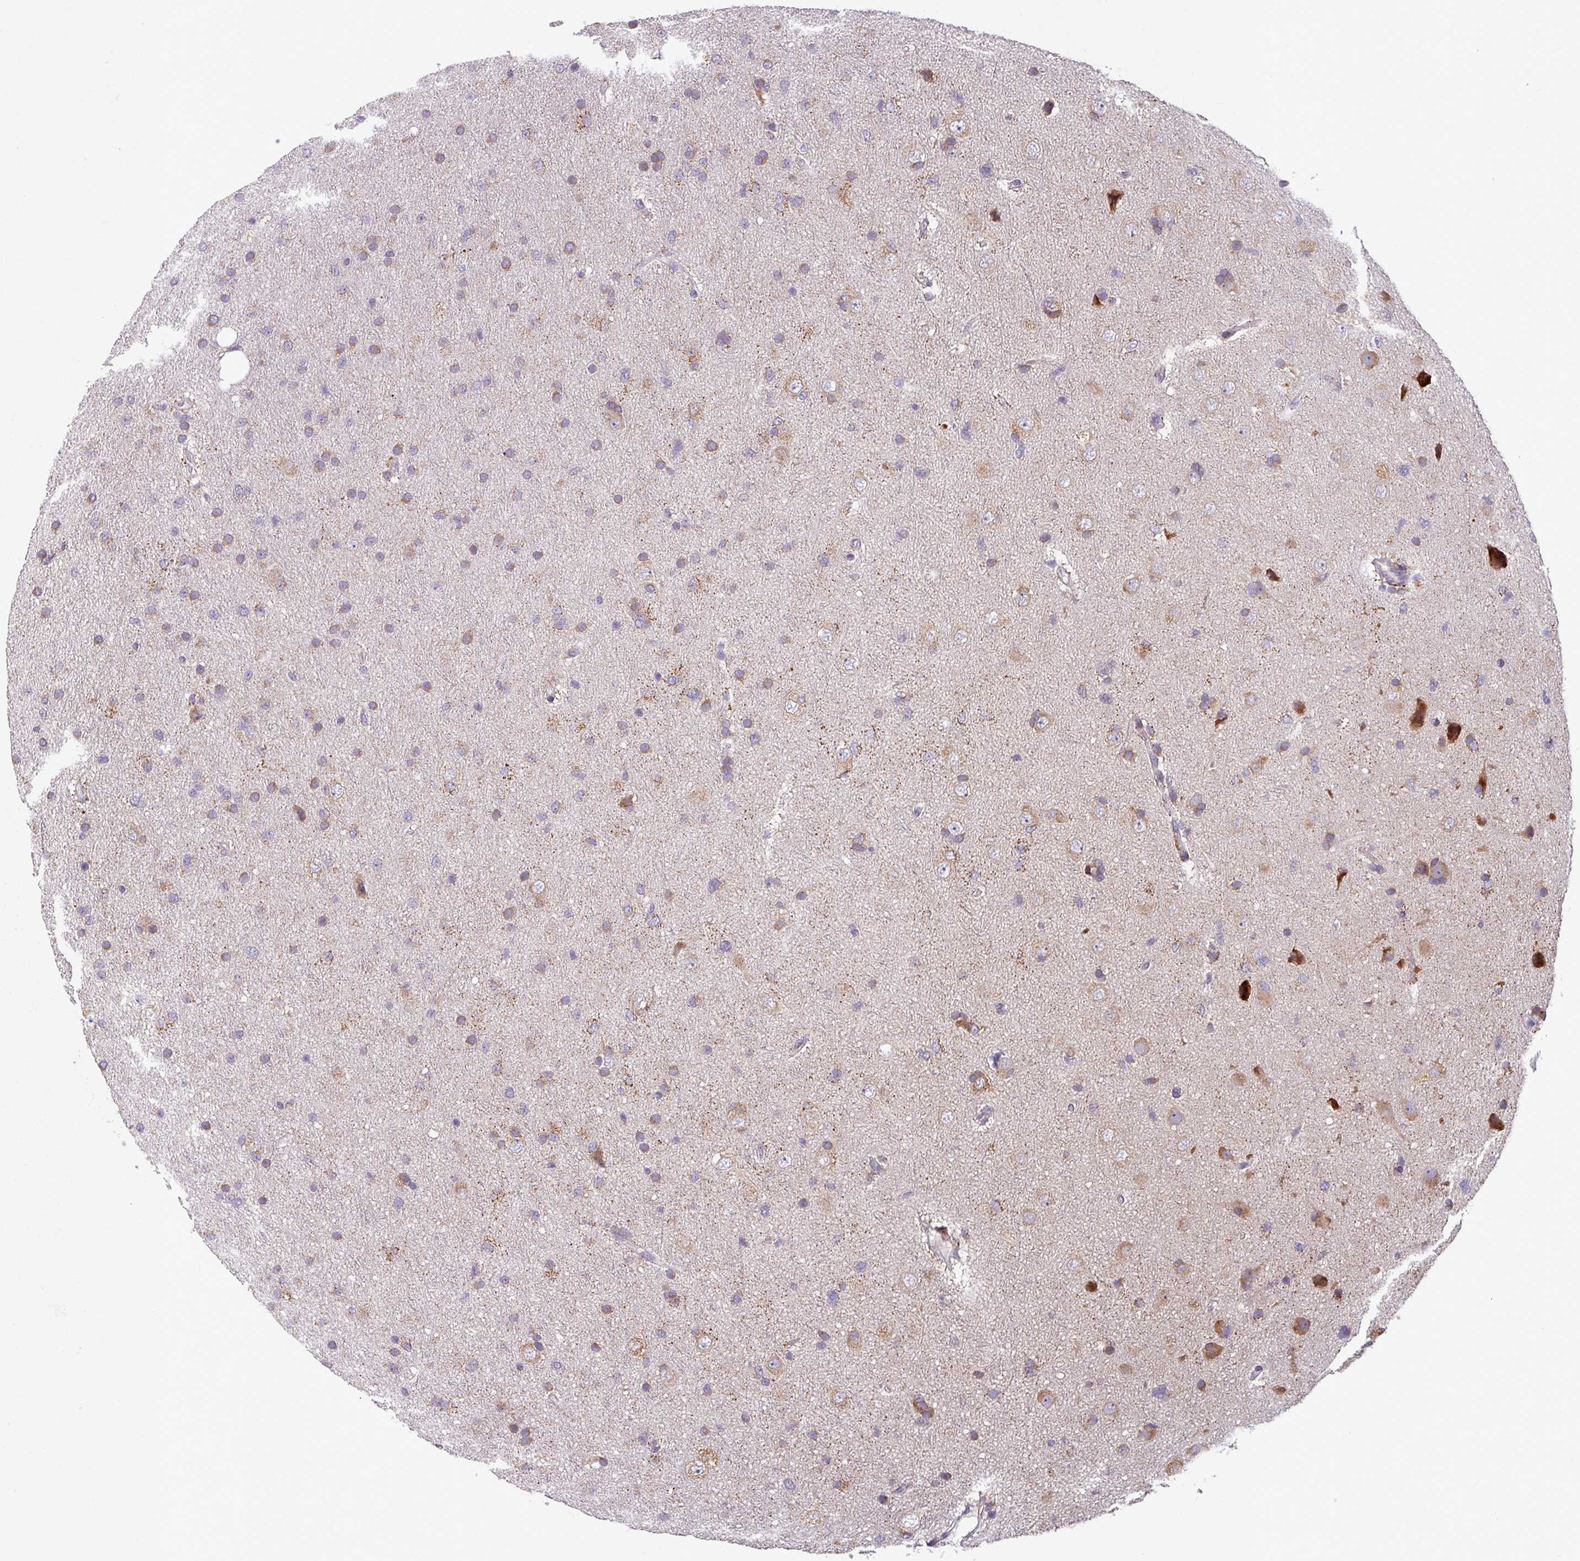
{"staining": {"intensity": "moderate", "quantity": "25%-75%", "location": "cytoplasmic/membranous"}, "tissue": "glioma", "cell_type": "Tumor cells", "image_type": "cancer", "snomed": [{"axis": "morphology", "description": "Glioma, malignant, Low grade"}, {"axis": "topography", "description": "Cerebral cortex"}], "caption": "DAB (3,3'-diaminobenzidine) immunohistochemical staining of human low-grade glioma (malignant) demonstrates moderate cytoplasmic/membranous protein staining in about 25%-75% of tumor cells.", "gene": "NEDD9", "patient": {"sex": "female", "age": 39}}